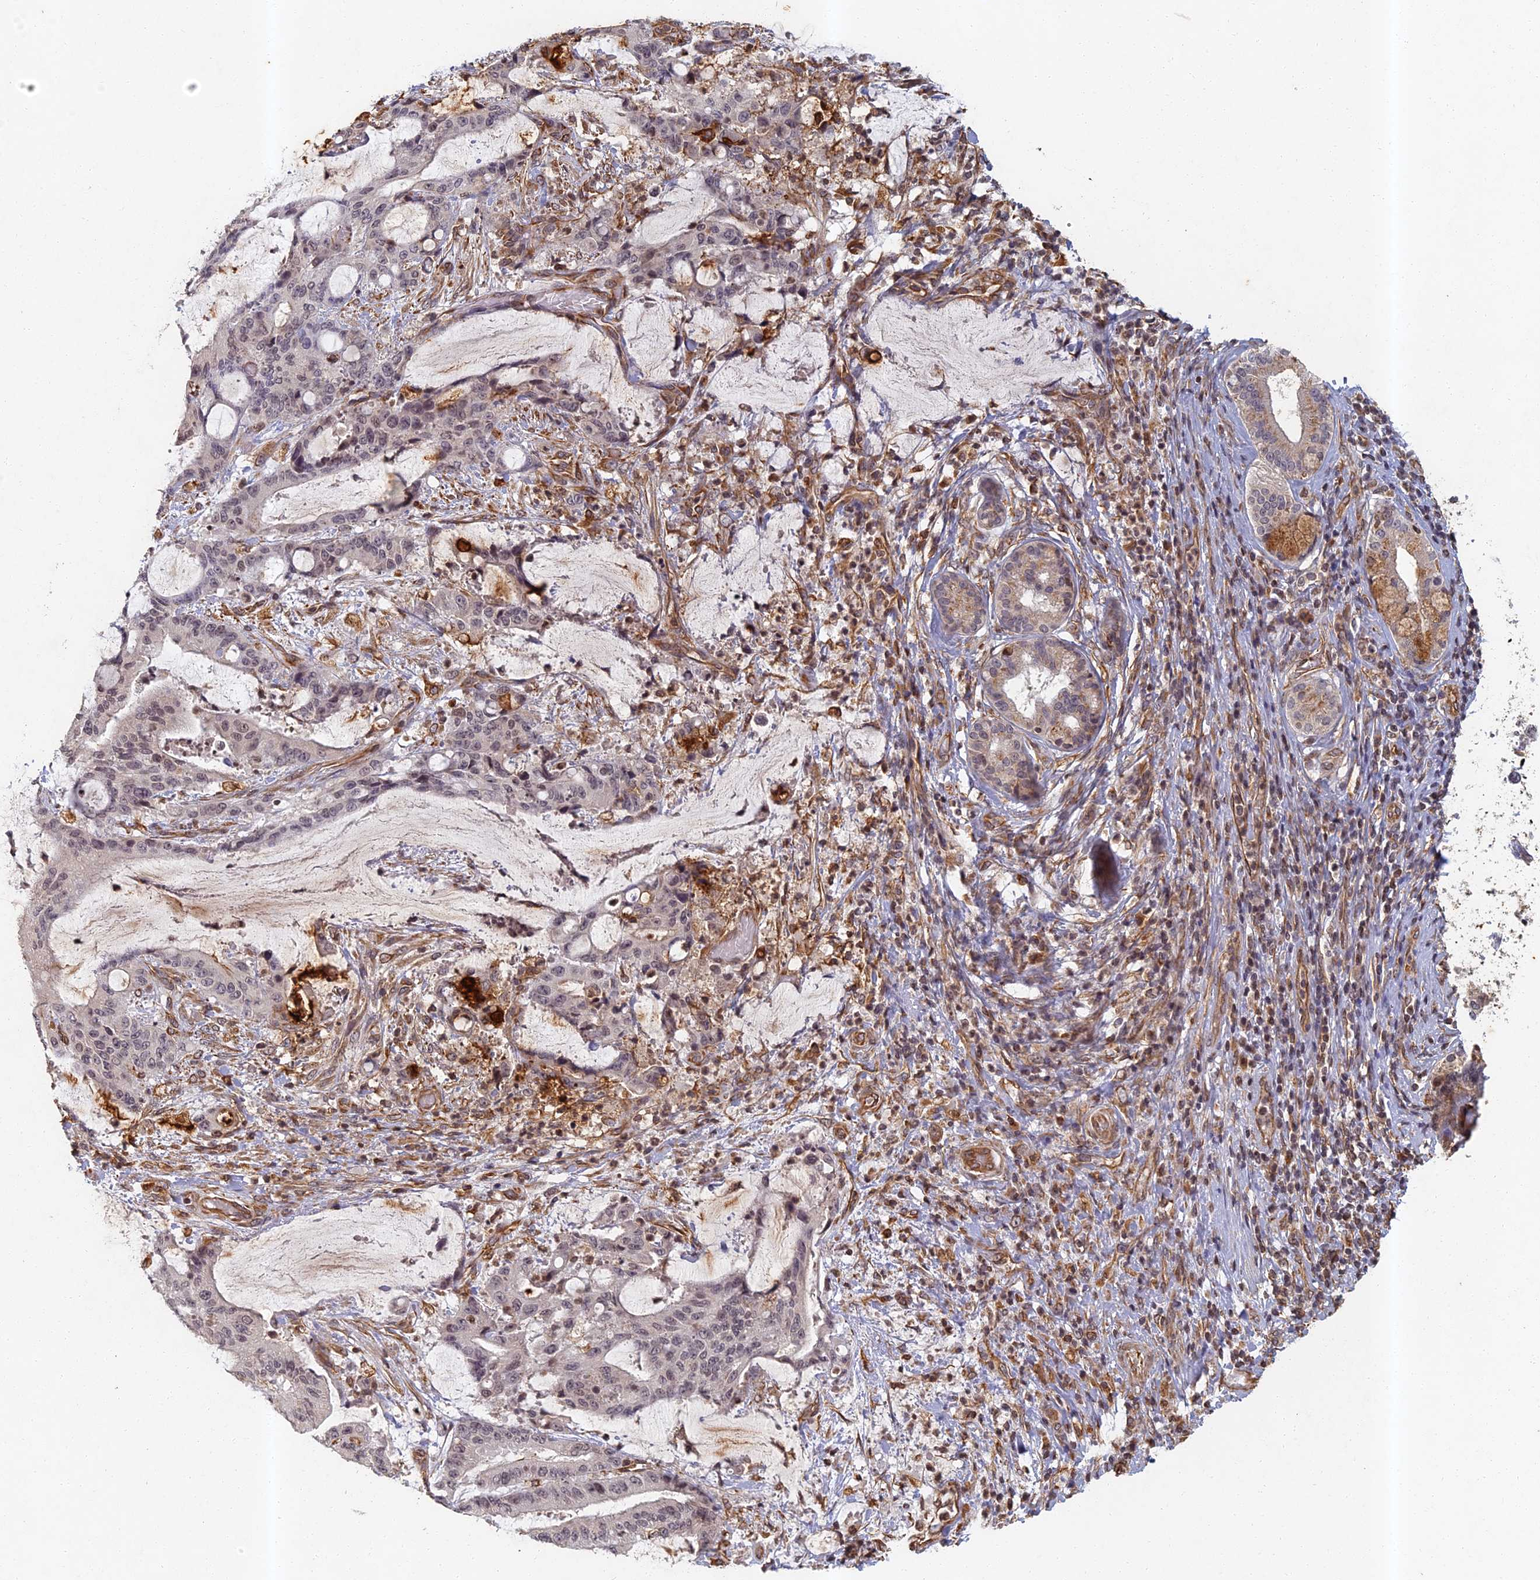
{"staining": {"intensity": "negative", "quantity": "none", "location": "none"}, "tissue": "liver cancer", "cell_type": "Tumor cells", "image_type": "cancer", "snomed": [{"axis": "morphology", "description": "Normal tissue, NOS"}, {"axis": "morphology", "description": "Cholangiocarcinoma"}, {"axis": "topography", "description": "Liver"}, {"axis": "topography", "description": "Peripheral nerve tissue"}], "caption": "Immunohistochemistry (IHC) of human liver cholangiocarcinoma demonstrates no expression in tumor cells. (DAB IHC, high magnification).", "gene": "ABCB10", "patient": {"sex": "female", "age": 73}}